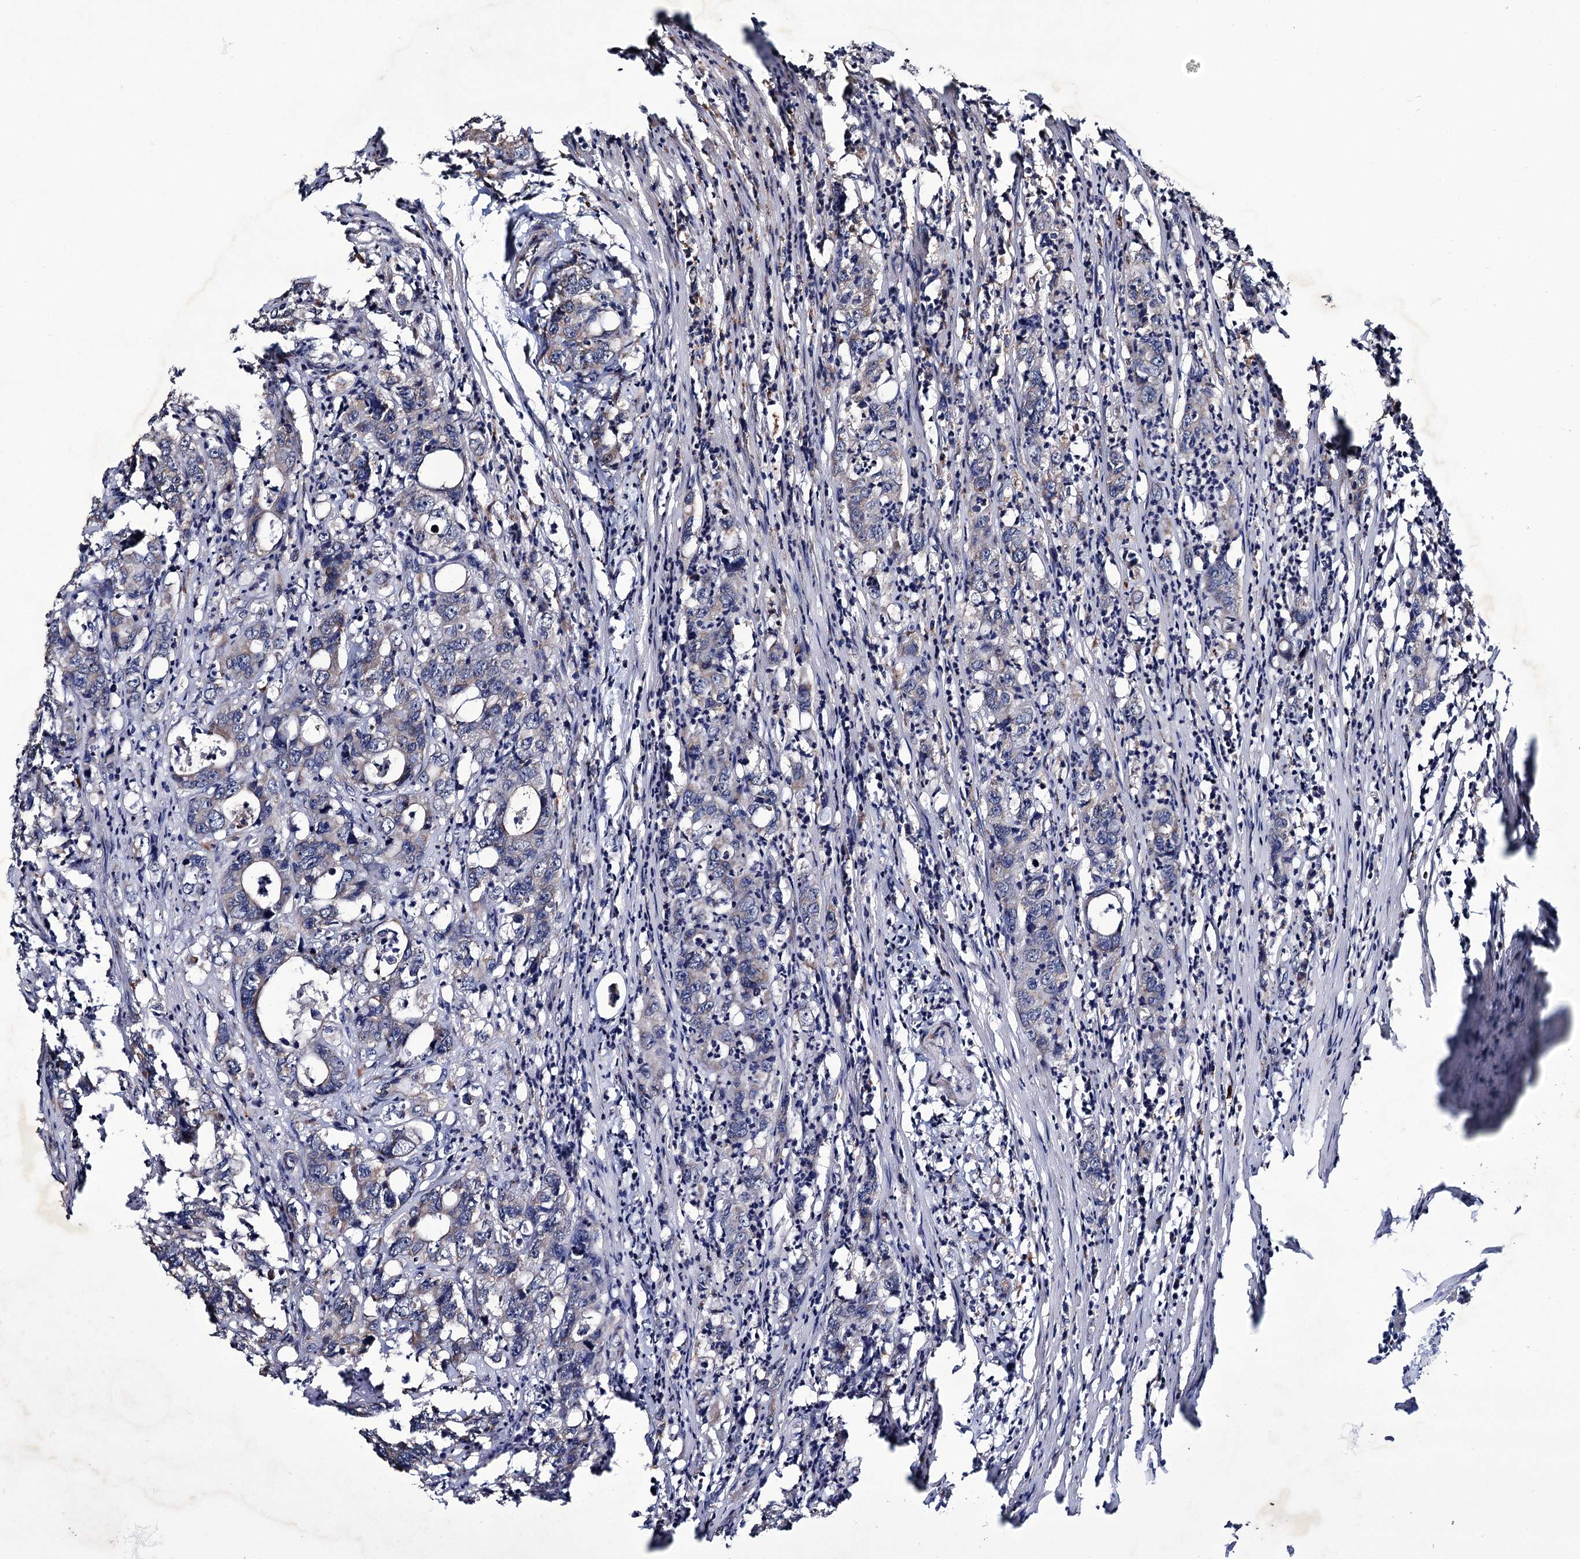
{"staining": {"intensity": "negative", "quantity": "none", "location": "none"}, "tissue": "colorectal cancer", "cell_type": "Tumor cells", "image_type": "cancer", "snomed": [{"axis": "morphology", "description": "Adenocarcinoma, NOS"}, {"axis": "topography", "description": "Colon"}], "caption": "Histopathology image shows no significant protein staining in tumor cells of colorectal adenocarcinoma.", "gene": "TUBGCP5", "patient": {"sex": "female", "age": 75}}